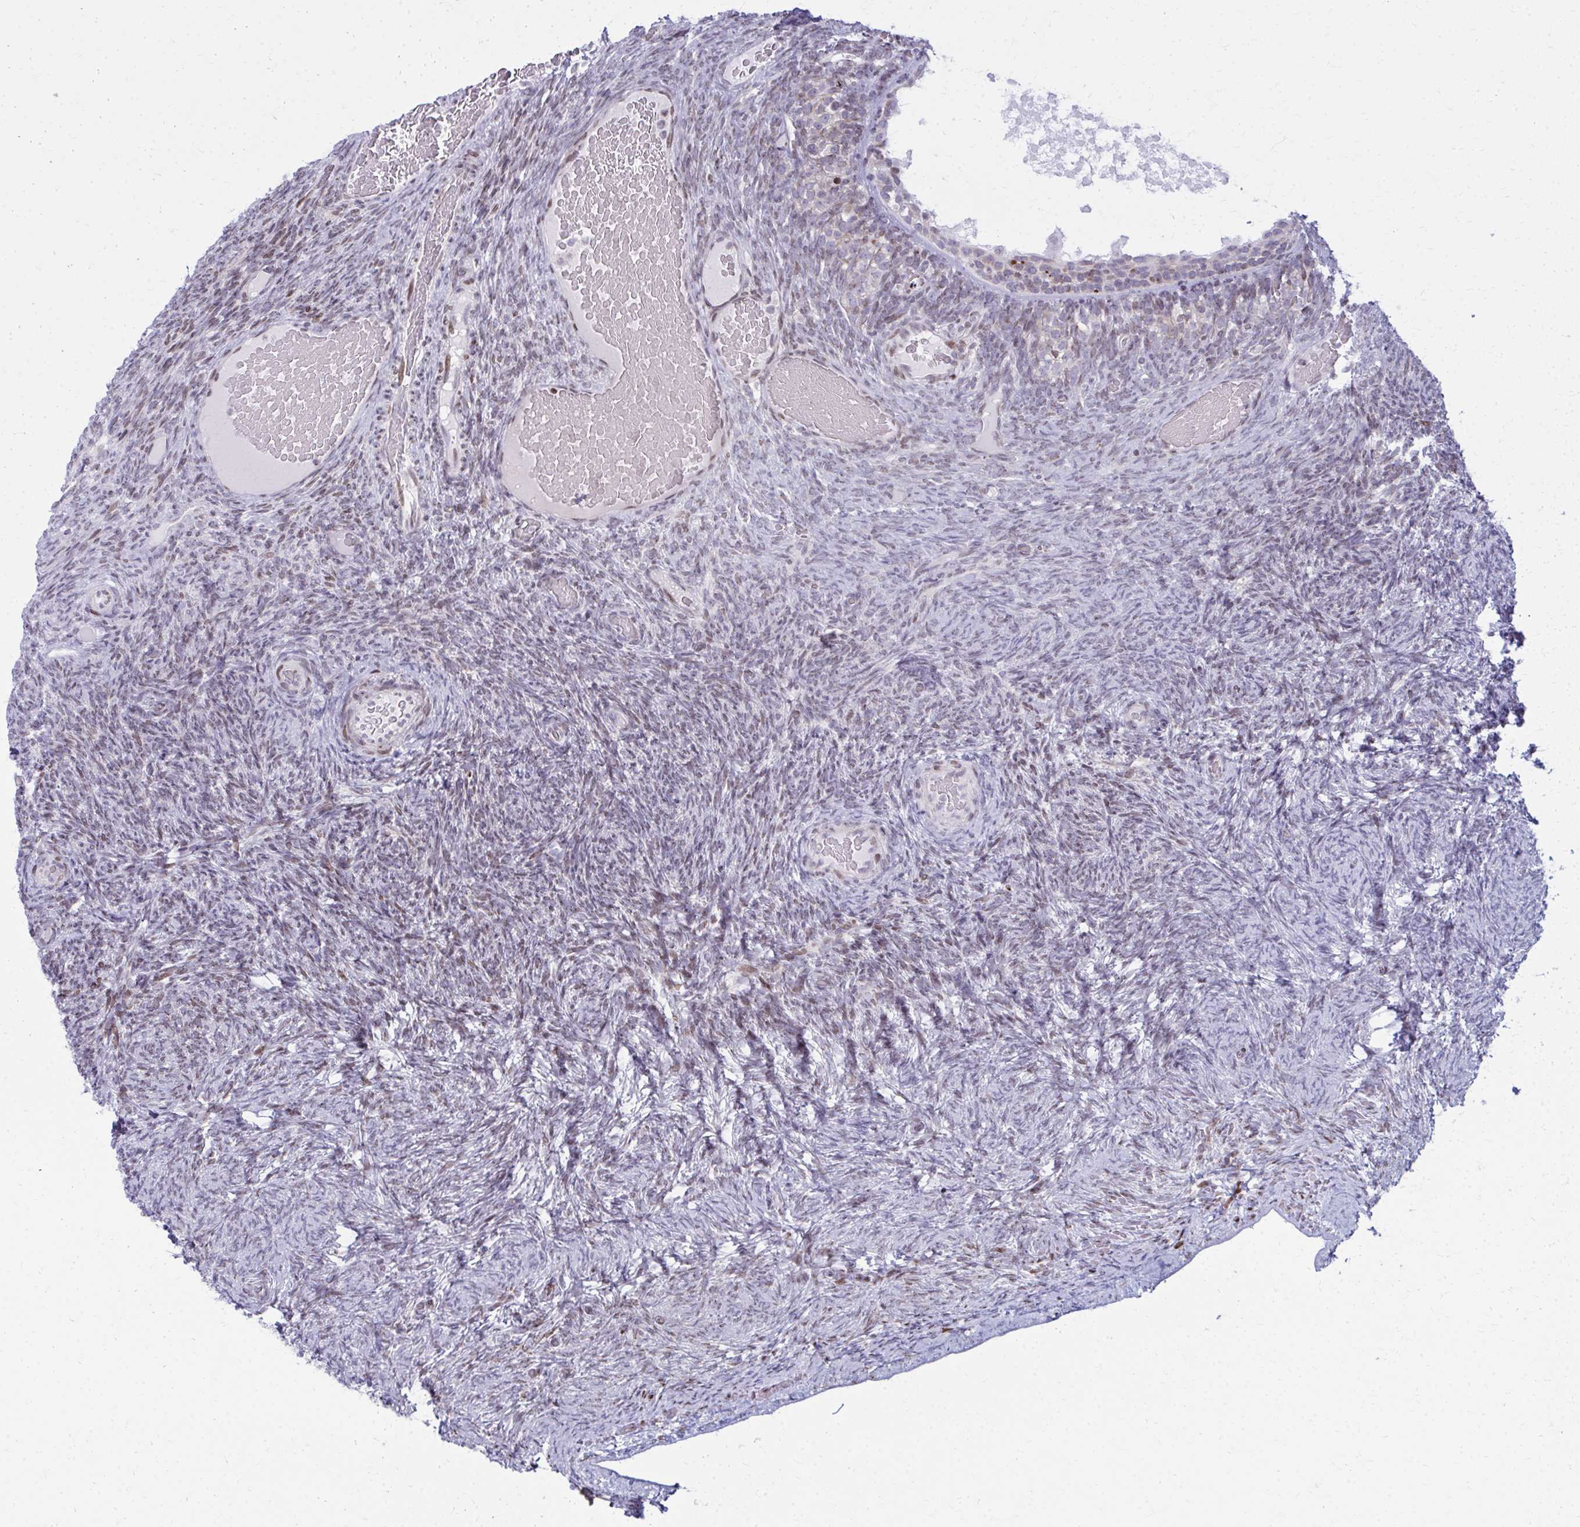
{"staining": {"intensity": "weak", "quantity": "<25%", "location": "nuclear"}, "tissue": "ovary", "cell_type": "Ovarian stroma cells", "image_type": "normal", "snomed": [{"axis": "morphology", "description": "Normal tissue, NOS"}, {"axis": "topography", "description": "Ovary"}], "caption": "There is no significant expression in ovarian stroma cells of ovary. (Stains: DAB (3,3'-diaminobenzidine) immunohistochemistry with hematoxylin counter stain, Microscopy: brightfield microscopy at high magnification).", "gene": "AP5M1", "patient": {"sex": "female", "age": 34}}